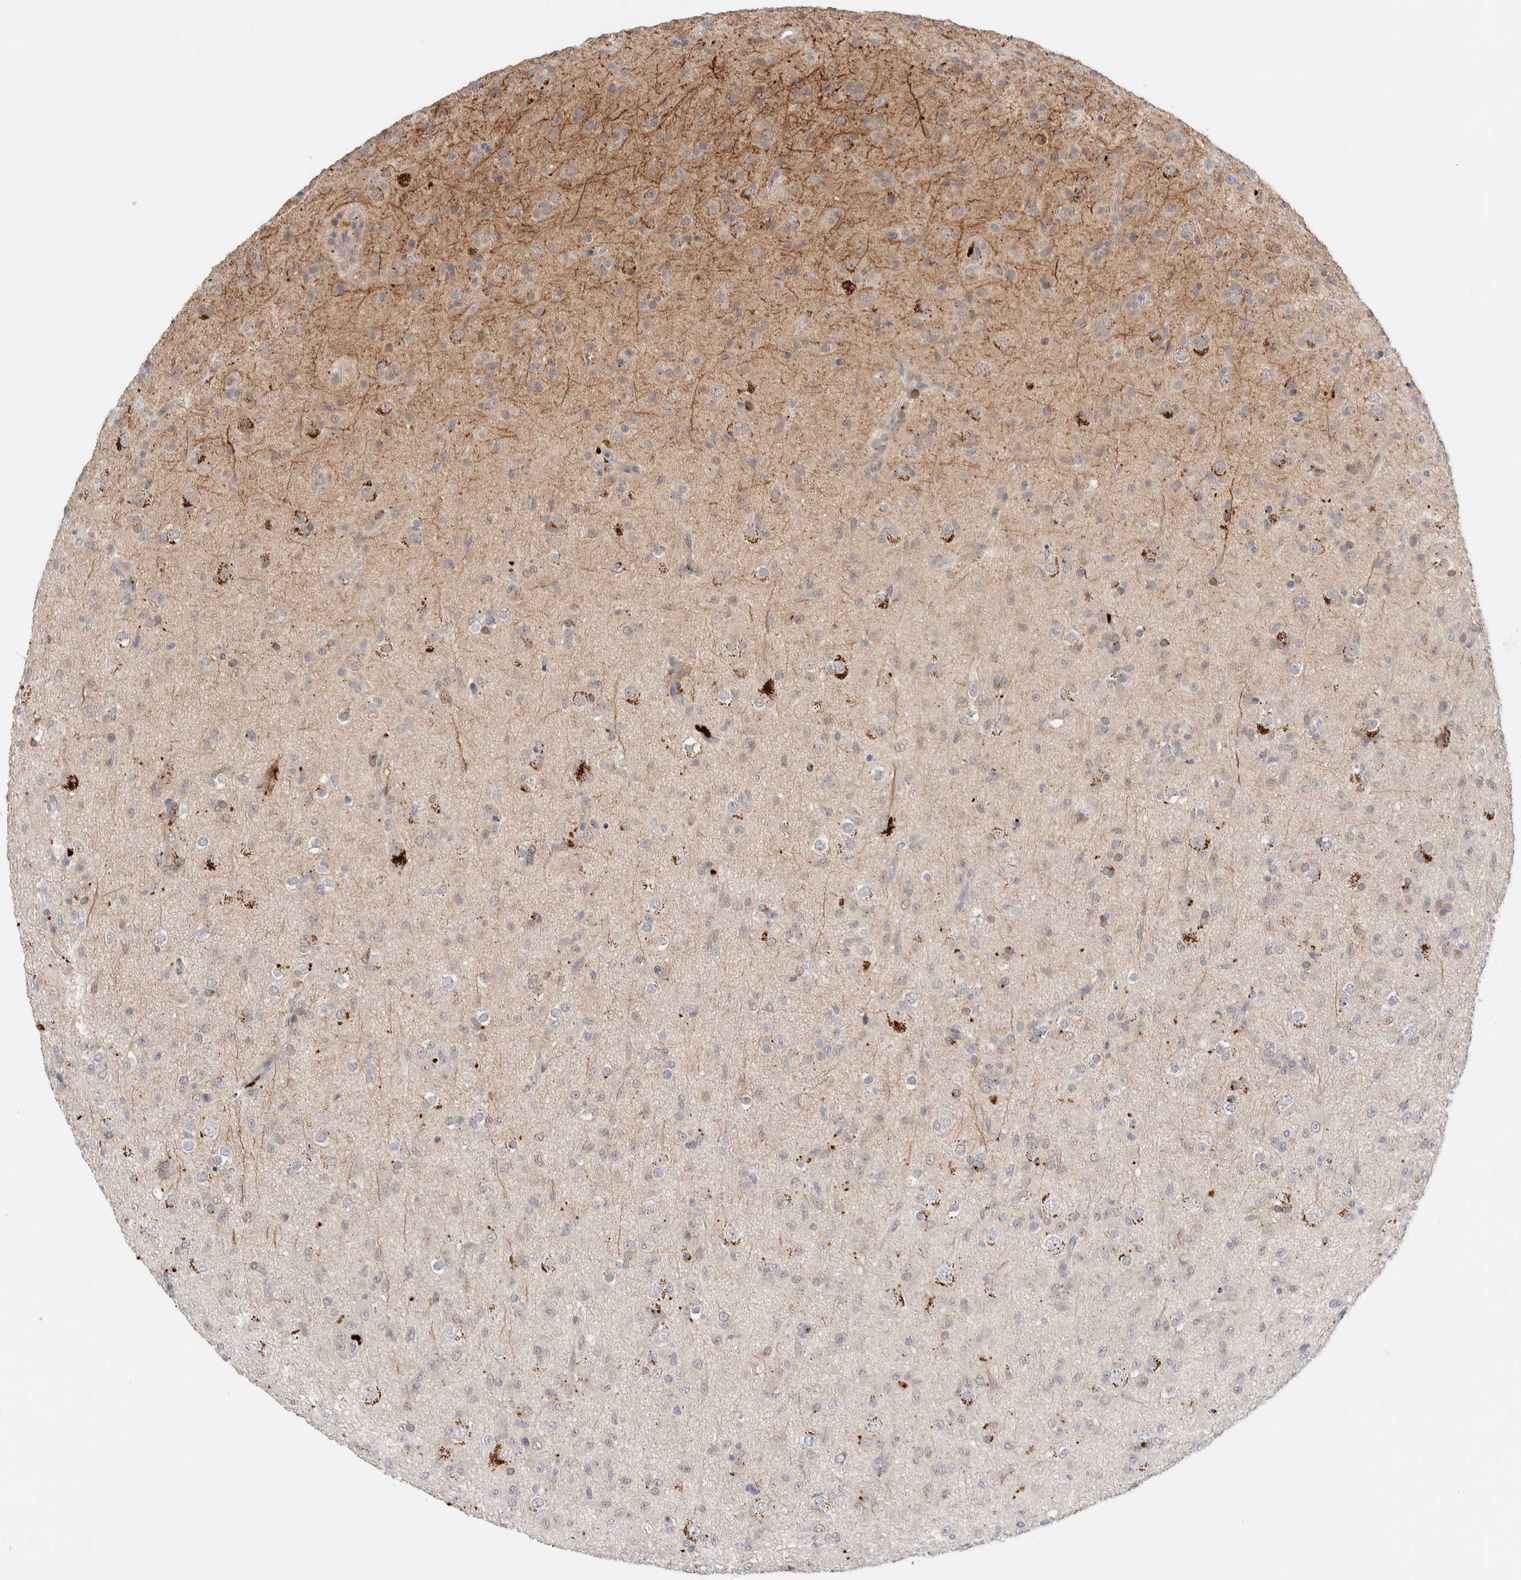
{"staining": {"intensity": "negative", "quantity": "none", "location": "none"}, "tissue": "glioma", "cell_type": "Tumor cells", "image_type": "cancer", "snomed": [{"axis": "morphology", "description": "Glioma, malignant, Low grade"}, {"axis": "topography", "description": "Brain"}], "caption": "This is an IHC photomicrograph of human glioma. There is no positivity in tumor cells.", "gene": "DNAJB6", "patient": {"sex": "male", "age": 65}}